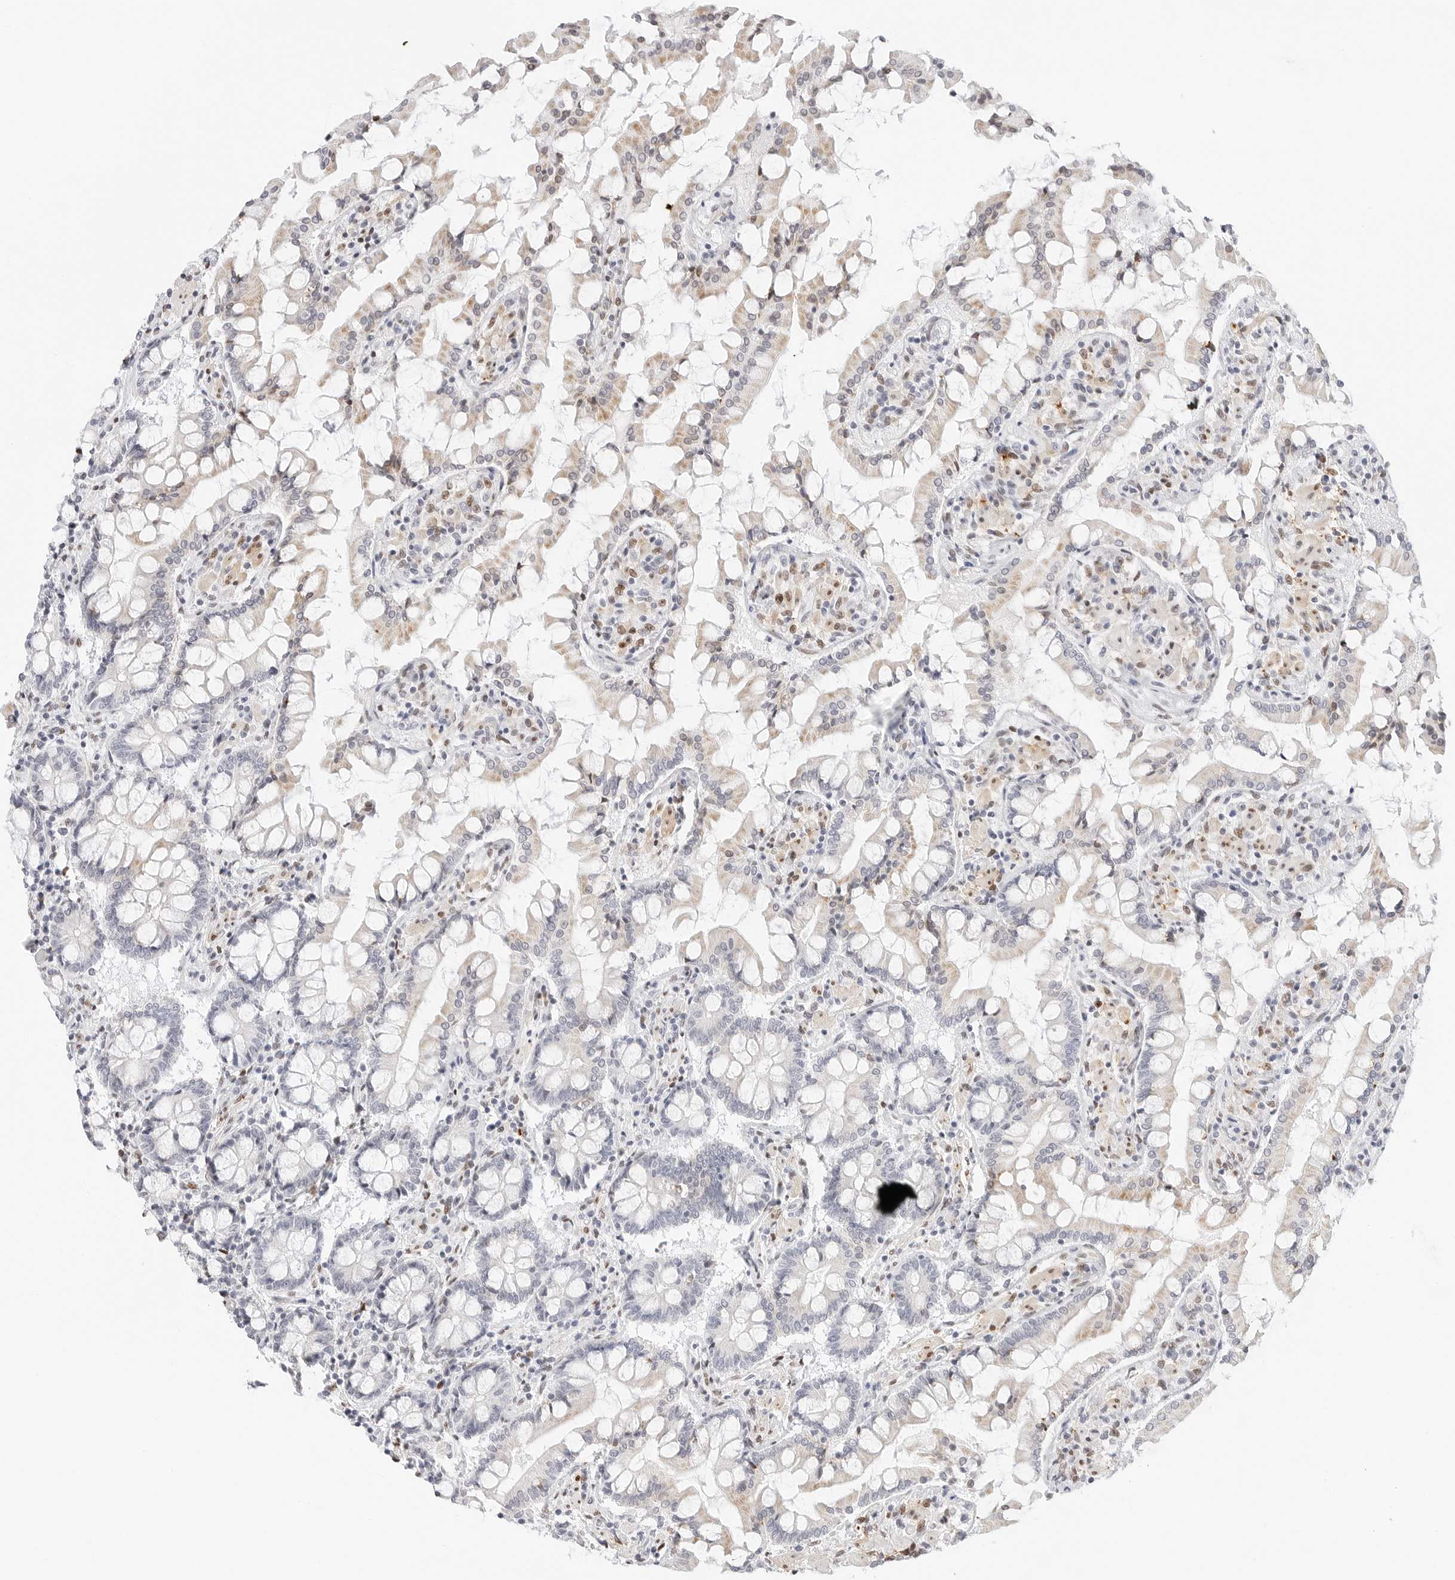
{"staining": {"intensity": "moderate", "quantity": "<25%", "location": "cytoplasmic/membranous"}, "tissue": "small intestine", "cell_type": "Glandular cells", "image_type": "normal", "snomed": [{"axis": "morphology", "description": "Normal tissue, NOS"}, {"axis": "topography", "description": "Small intestine"}], "caption": "Protein staining demonstrates moderate cytoplasmic/membranous positivity in approximately <25% of glandular cells in unremarkable small intestine. (DAB (3,3'-diaminobenzidine) = brown stain, brightfield microscopy at high magnification).", "gene": "SPIDR", "patient": {"sex": "male", "age": 41}}